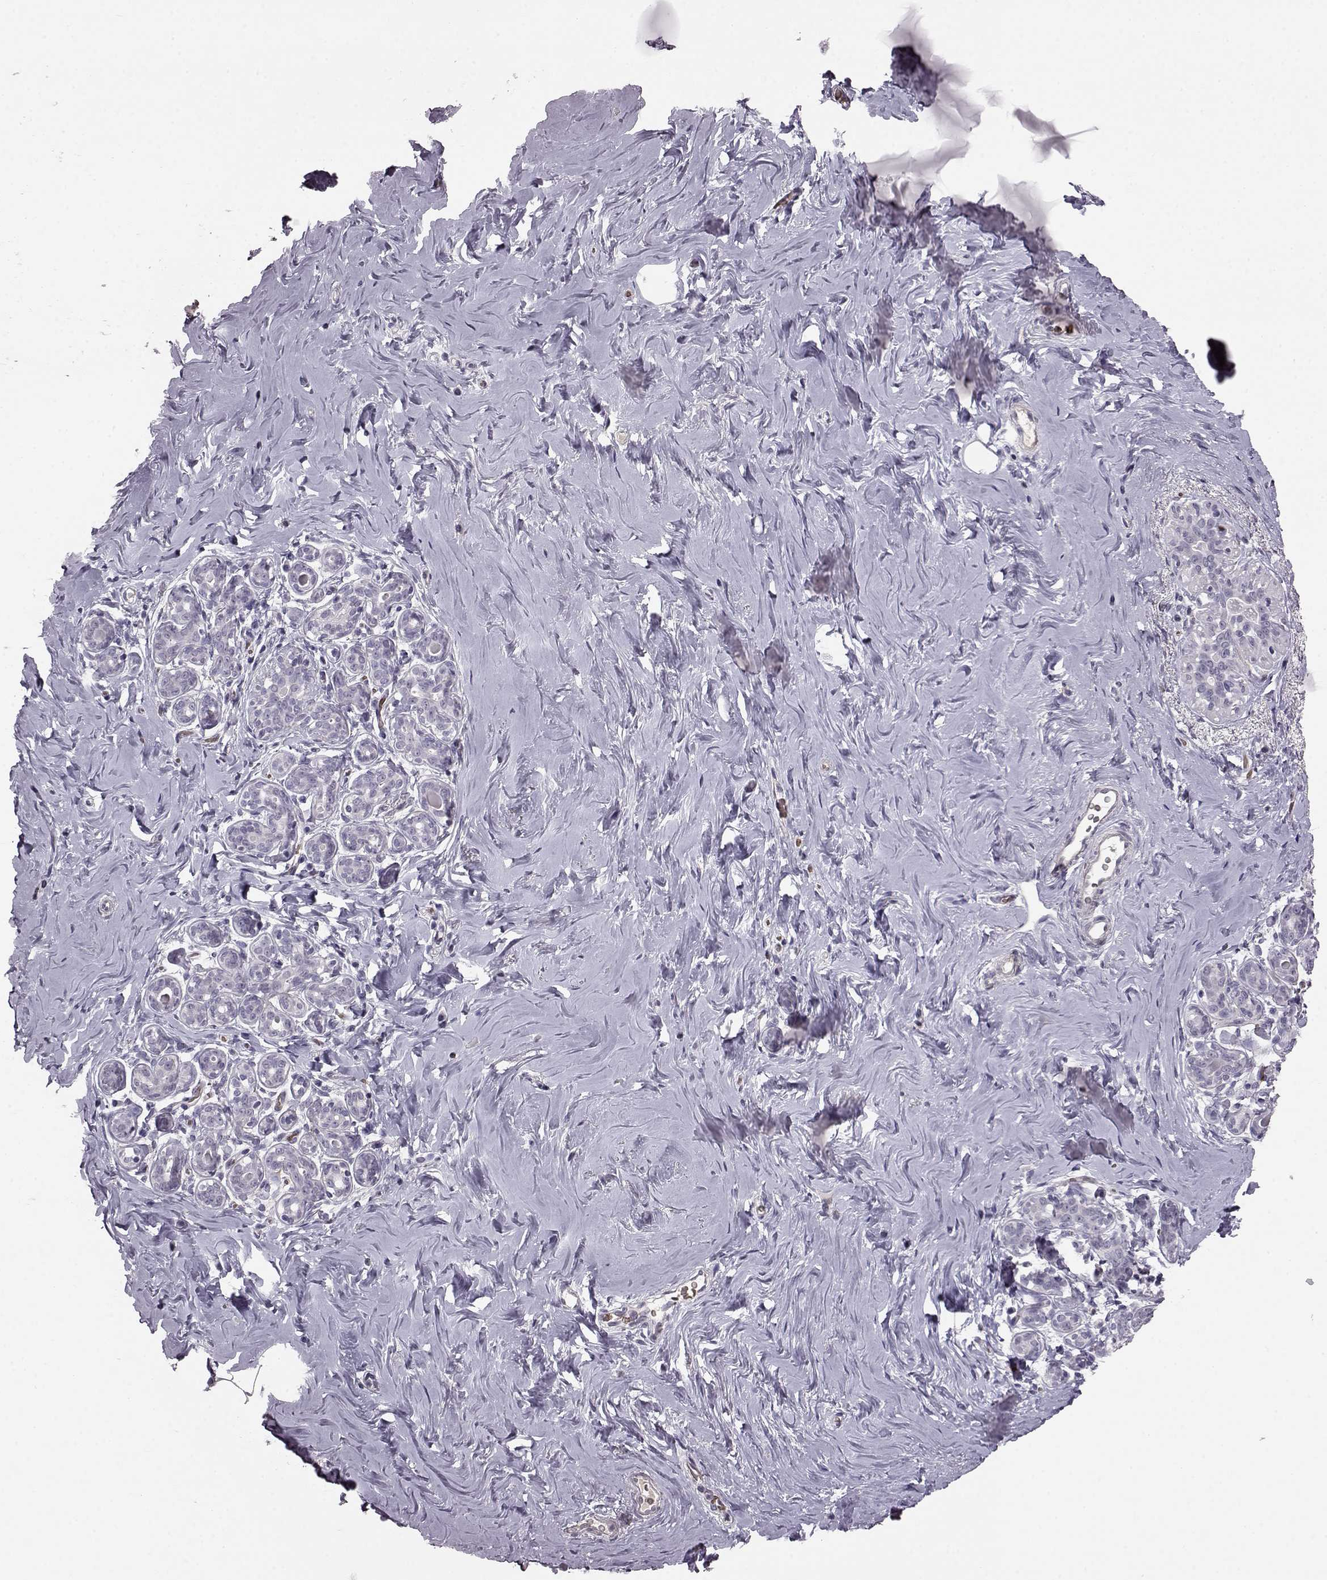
{"staining": {"intensity": "negative", "quantity": "none", "location": "none"}, "tissue": "breast", "cell_type": "Adipocytes", "image_type": "normal", "snomed": [{"axis": "morphology", "description": "Normal tissue, NOS"}, {"axis": "topography", "description": "Skin"}, {"axis": "topography", "description": "Breast"}], "caption": "The immunohistochemistry (IHC) photomicrograph has no significant positivity in adipocytes of breast.", "gene": "PROP1", "patient": {"sex": "female", "age": 43}}